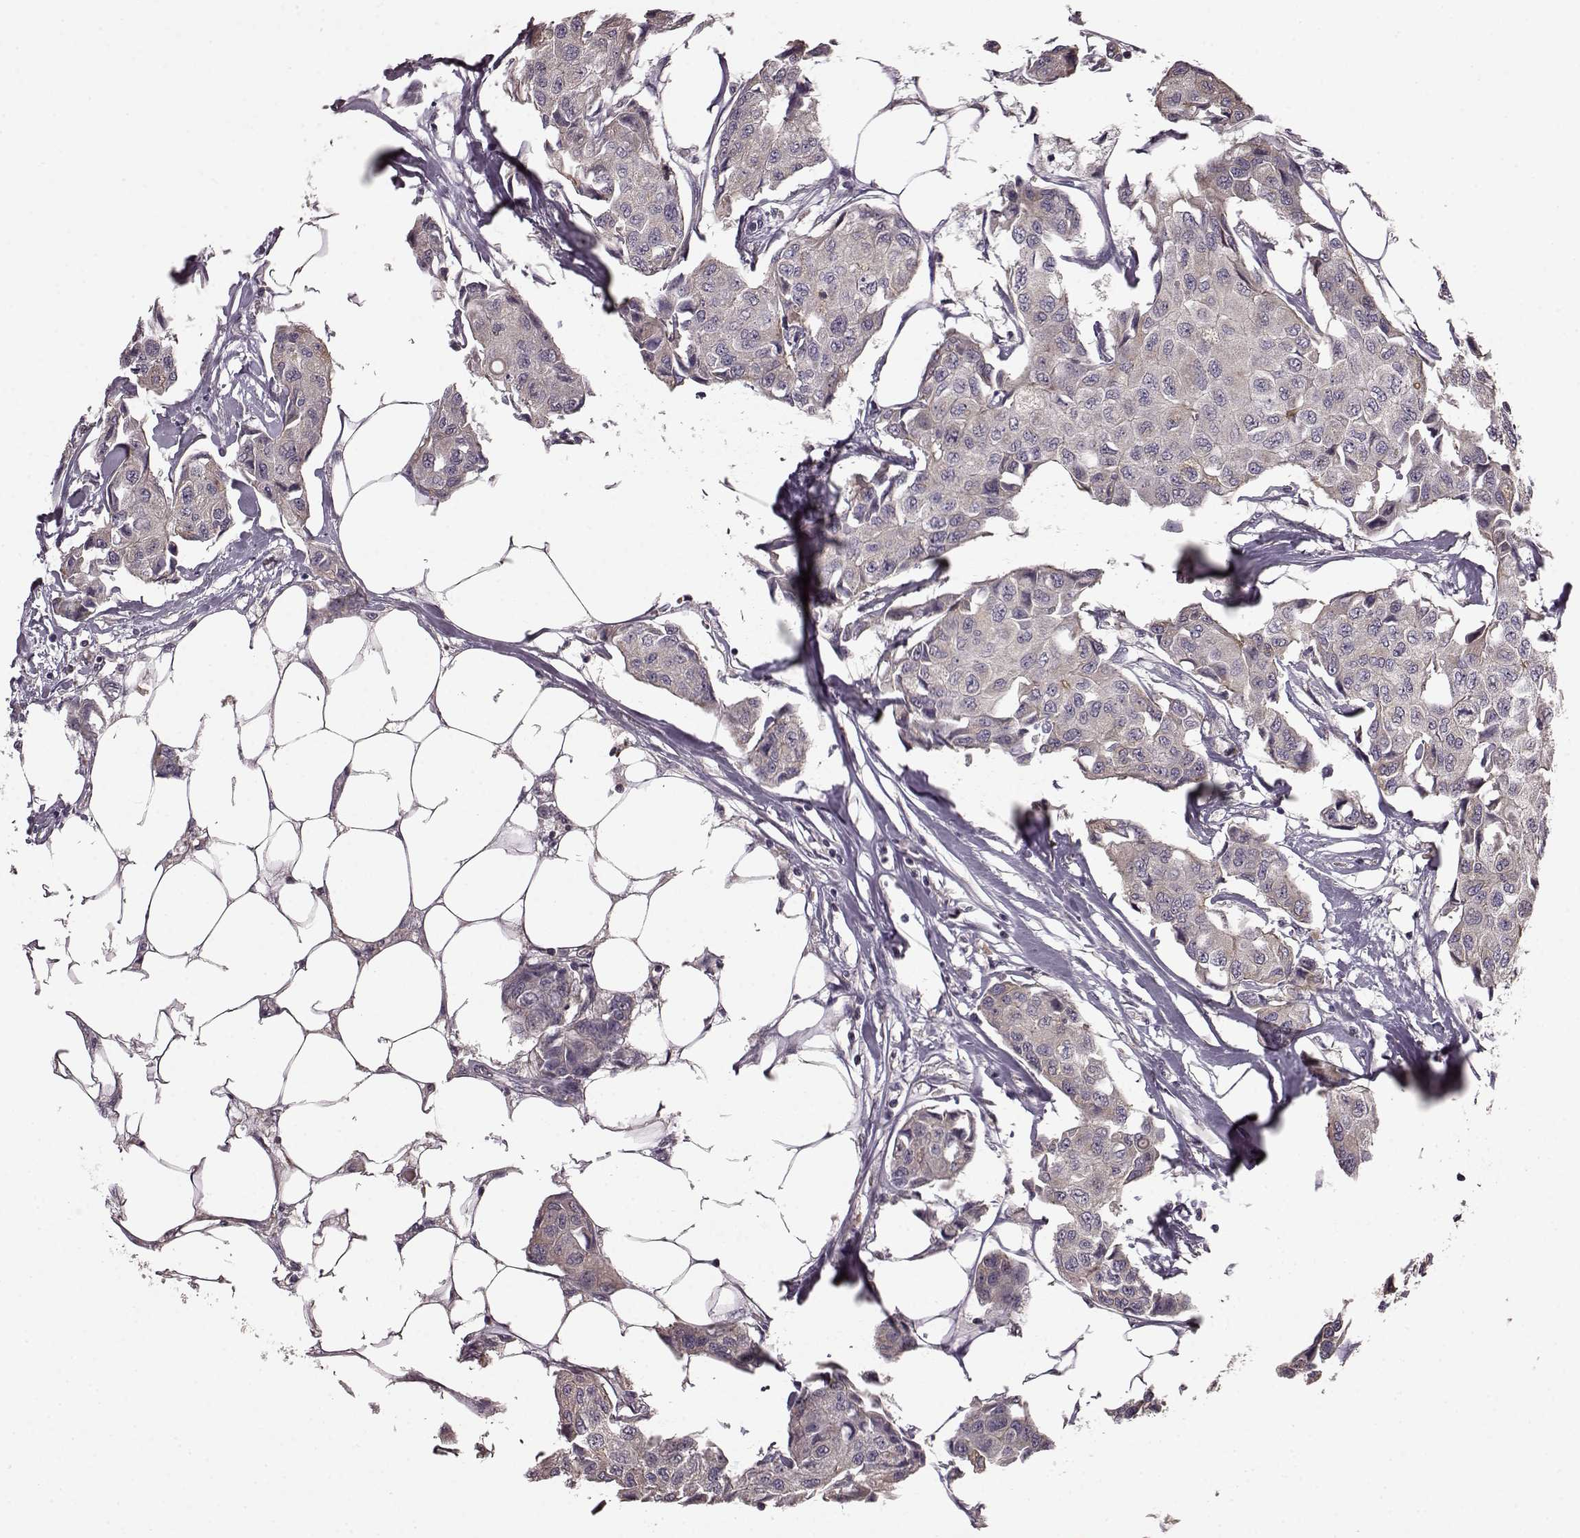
{"staining": {"intensity": "weak", "quantity": "25%-75%", "location": "cytoplasmic/membranous"}, "tissue": "breast cancer", "cell_type": "Tumor cells", "image_type": "cancer", "snomed": [{"axis": "morphology", "description": "Duct carcinoma"}, {"axis": "topography", "description": "Breast"}, {"axis": "topography", "description": "Lymph node"}], "caption": "The image demonstrates a brown stain indicating the presence of a protein in the cytoplasmic/membranous of tumor cells in intraductal carcinoma (breast).", "gene": "SLC52A3", "patient": {"sex": "female", "age": 80}}